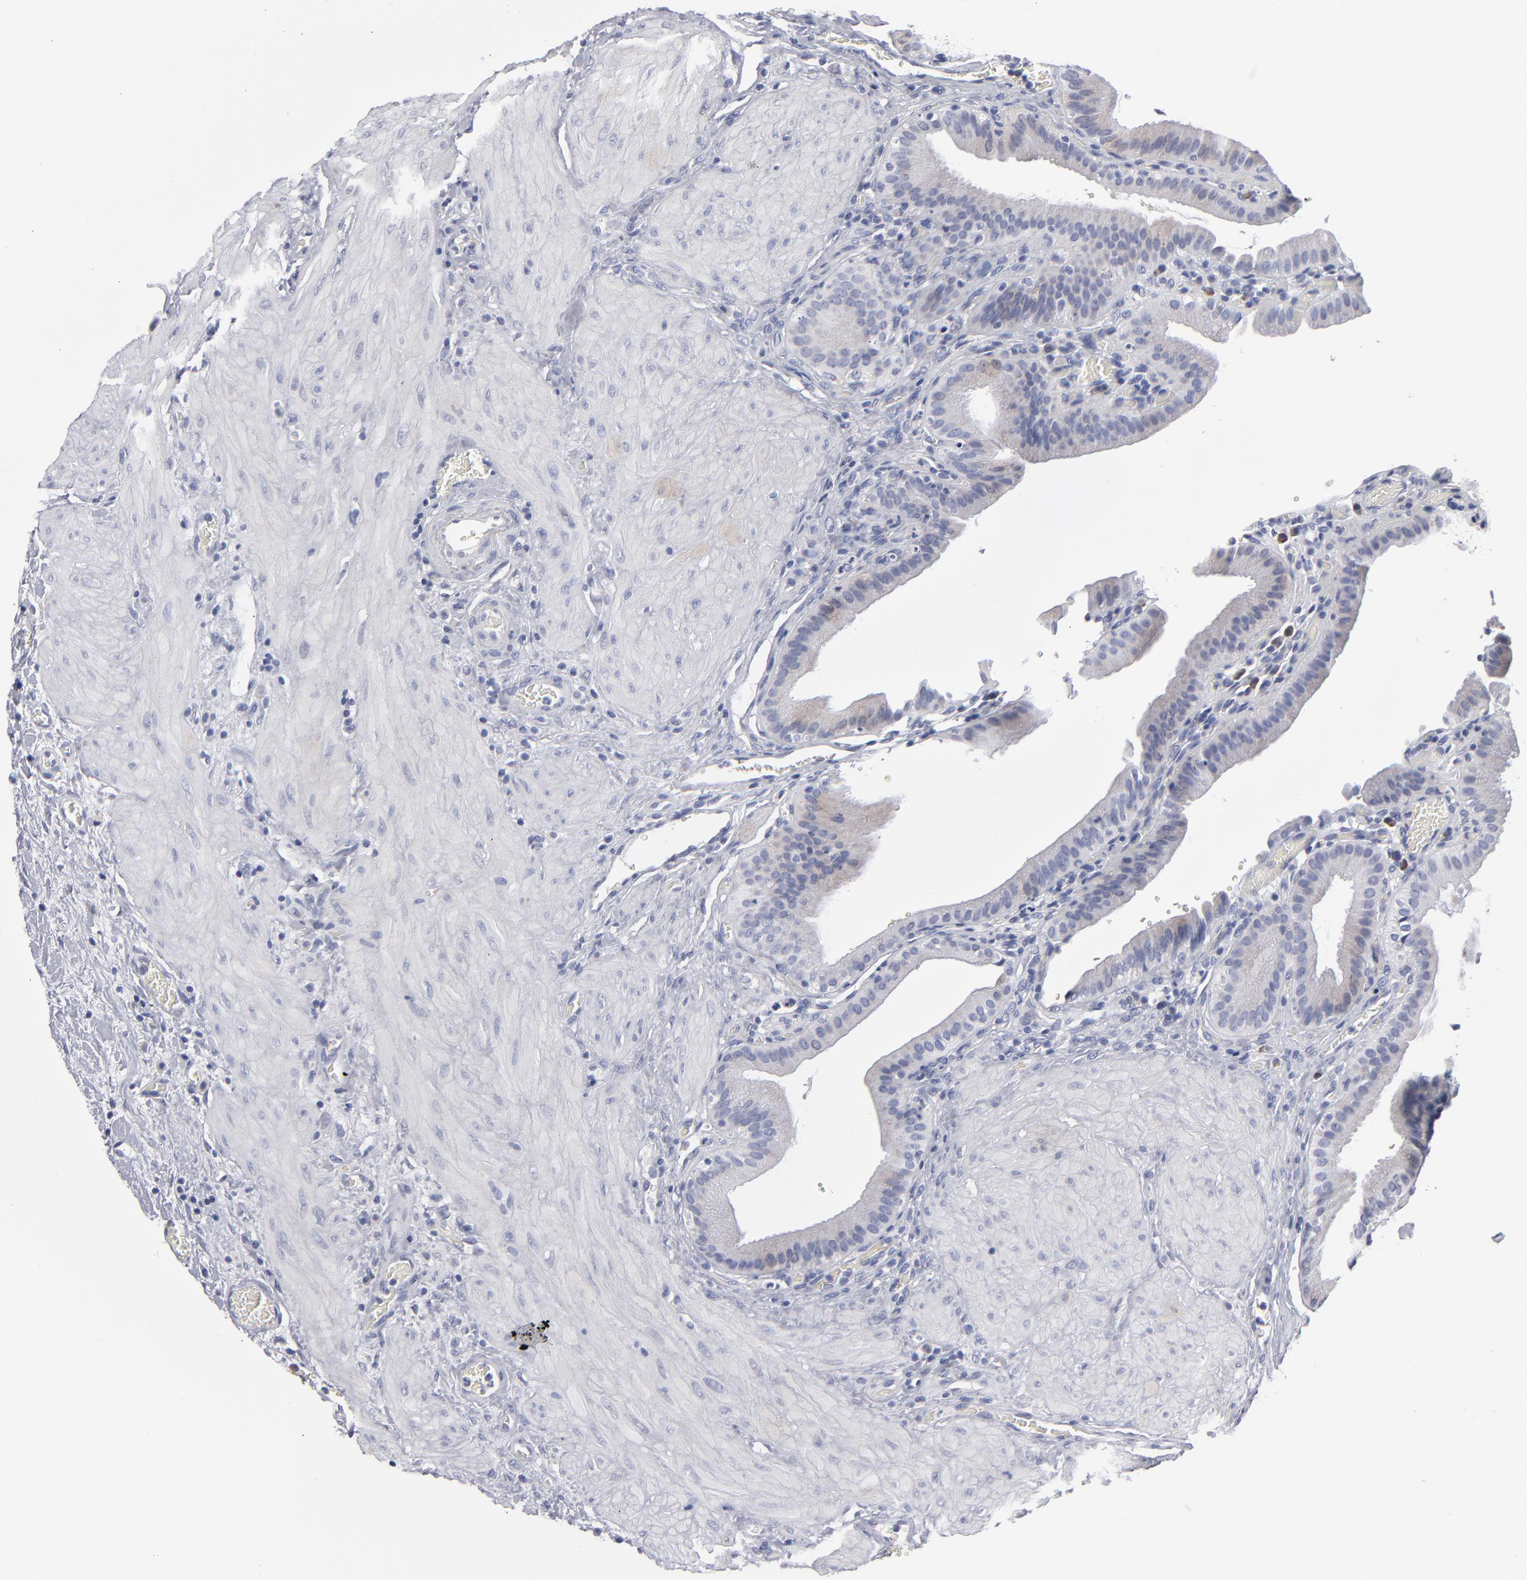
{"staining": {"intensity": "weak", "quantity": "<25%", "location": "cytoplasmic/membranous"}, "tissue": "gallbladder", "cell_type": "Glandular cells", "image_type": "normal", "snomed": [{"axis": "morphology", "description": "Normal tissue, NOS"}, {"axis": "topography", "description": "Gallbladder"}], "caption": "The IHC photomicrograph has no significant expression in glandular cells of gallbladder. The staining is performed using DAB (3,3'-diaminobenzidine) brown chromogen with nuclei counter-stained in using hematoxylin.", "gene": "CCDC80", "patient": {"sex": "female", "age": 75}}